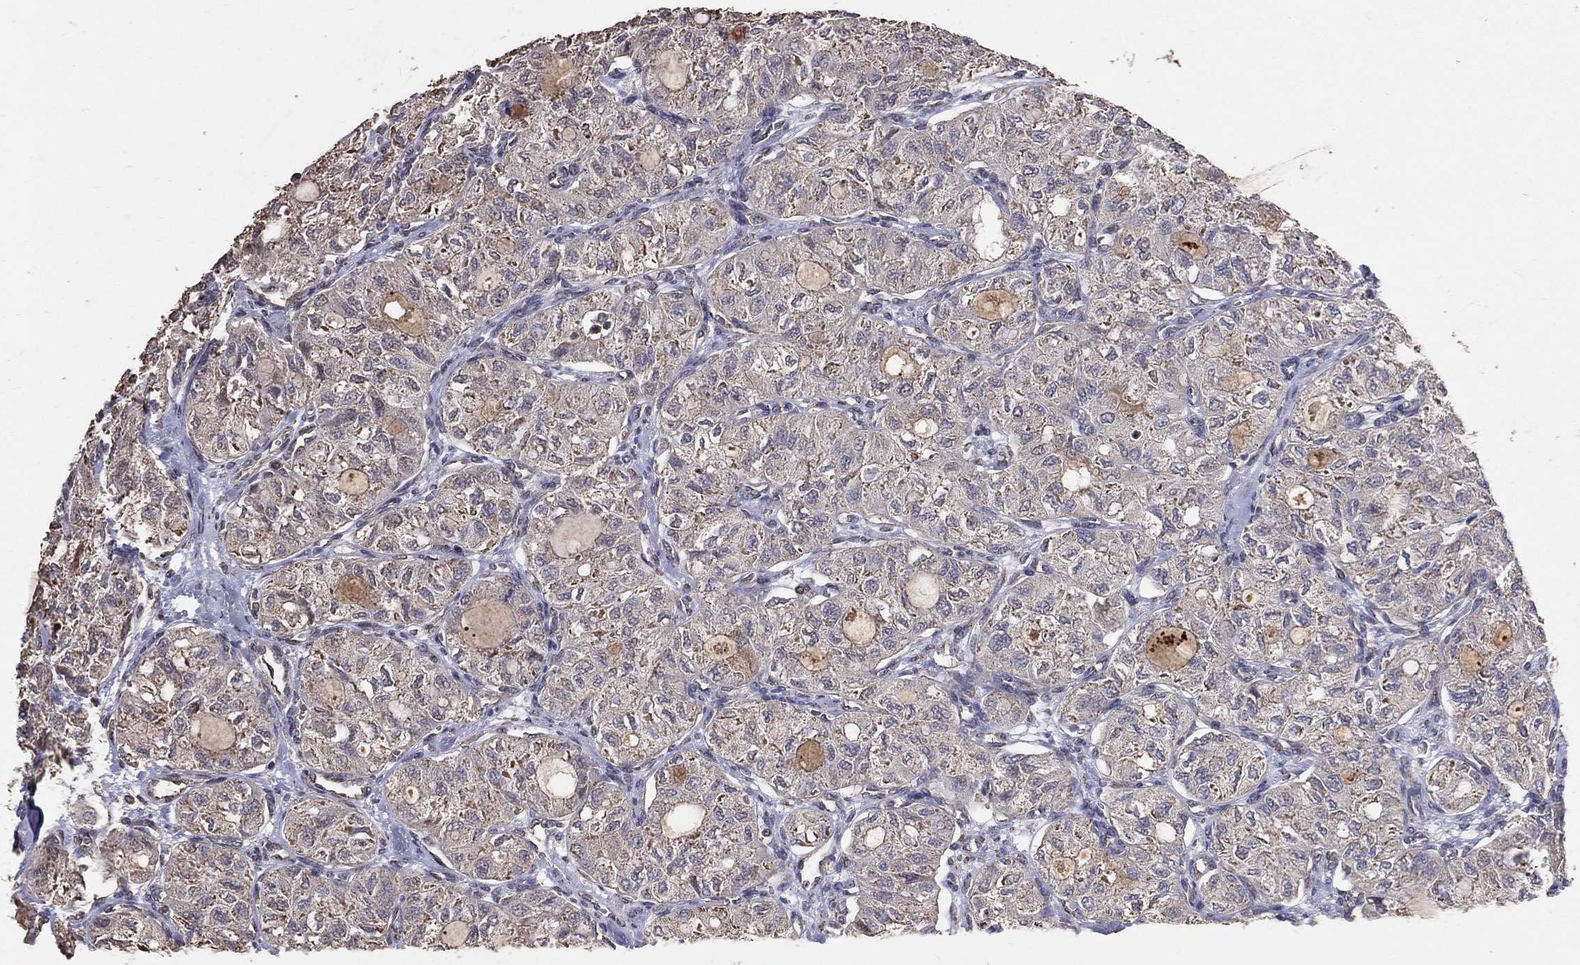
{"staining": {"intensity": "negative", "quantity": "none", "location": "none"}, "tissue": "thyroid cancer", "cell_type": "Tumor cells", "image_type": "cancer", "snomed": [{"axis": "morphology", "description": "Follicular adenoma carcinoma, NOS"}, {"axis": "topography", "description": "Thyroid gland"}], "caption": "This is a histopathology image of immunohistochemistry staining of follicular adenoma carcinoma (thyroid), which shows no staining in tumor cells. (DAB (3,3'-diaminobenzidine) immunohistochemistry (IHC), high magnification).", "gene": "LY6K", "patient": {"sex": "male", "age": 75}}